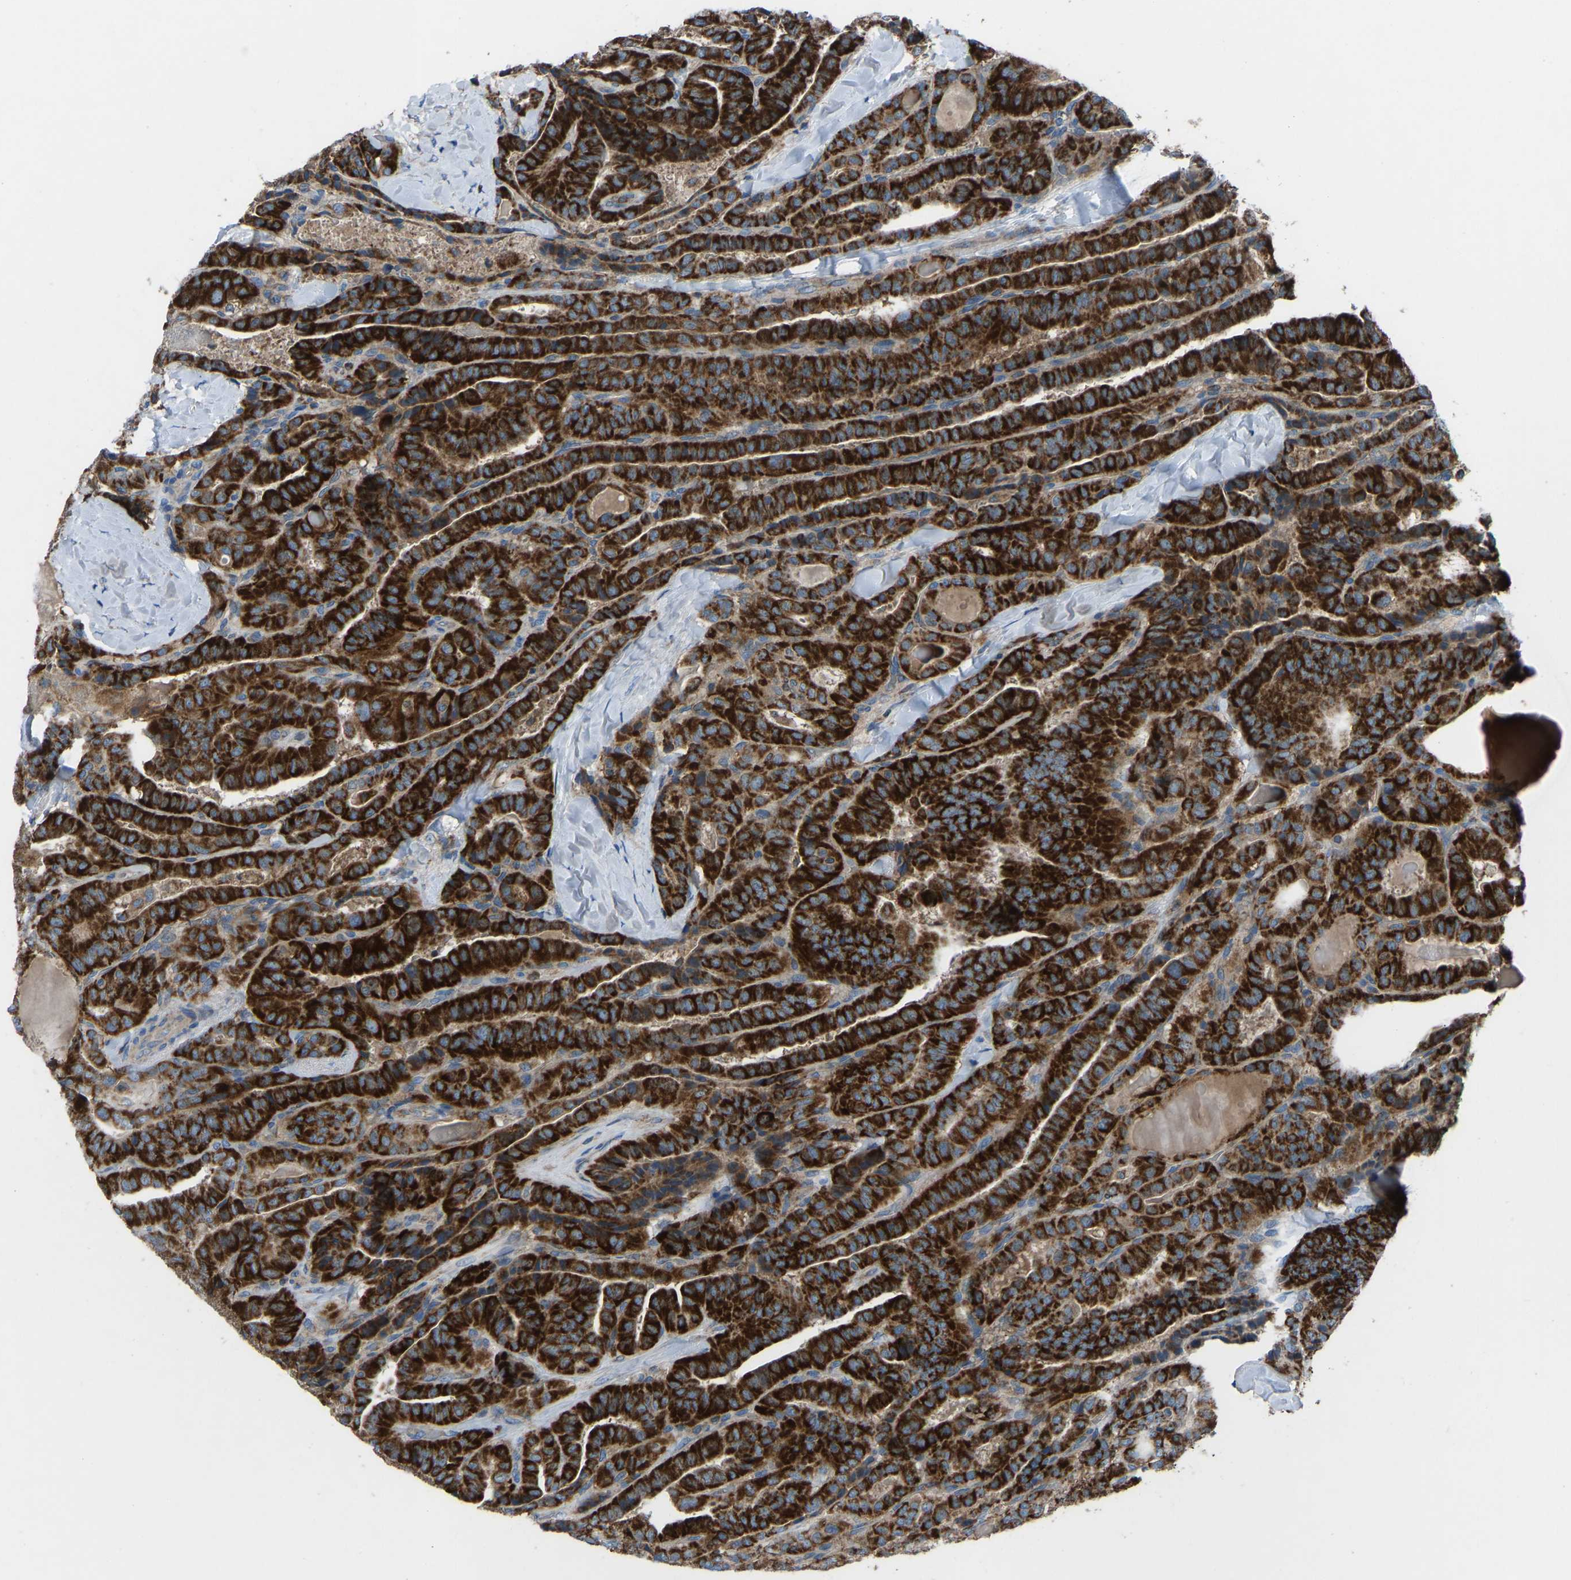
{"staining": {"intensity": "strong", "quantity": ">75%", "location": "cytoplasmic/membranous"}, "tissue": "thyroid cancer", "cell_type": "Tumor cells", "image_type": "cancer", "snomed": [{"axis": "morphology", "description": "Papillary adenocarcinoma, NOS"}, {"axis": "topography", "description": "Thyroid gland"}], "caption": "About >75% of tumor cells in papillary adenocarcinoma (thyroid) display strong cytoplasmic/membranous protein expression as visualized by brown immunohistochemical staining.", "gene": "GRK6", "patient": {"sex": "male", "age": 77}}